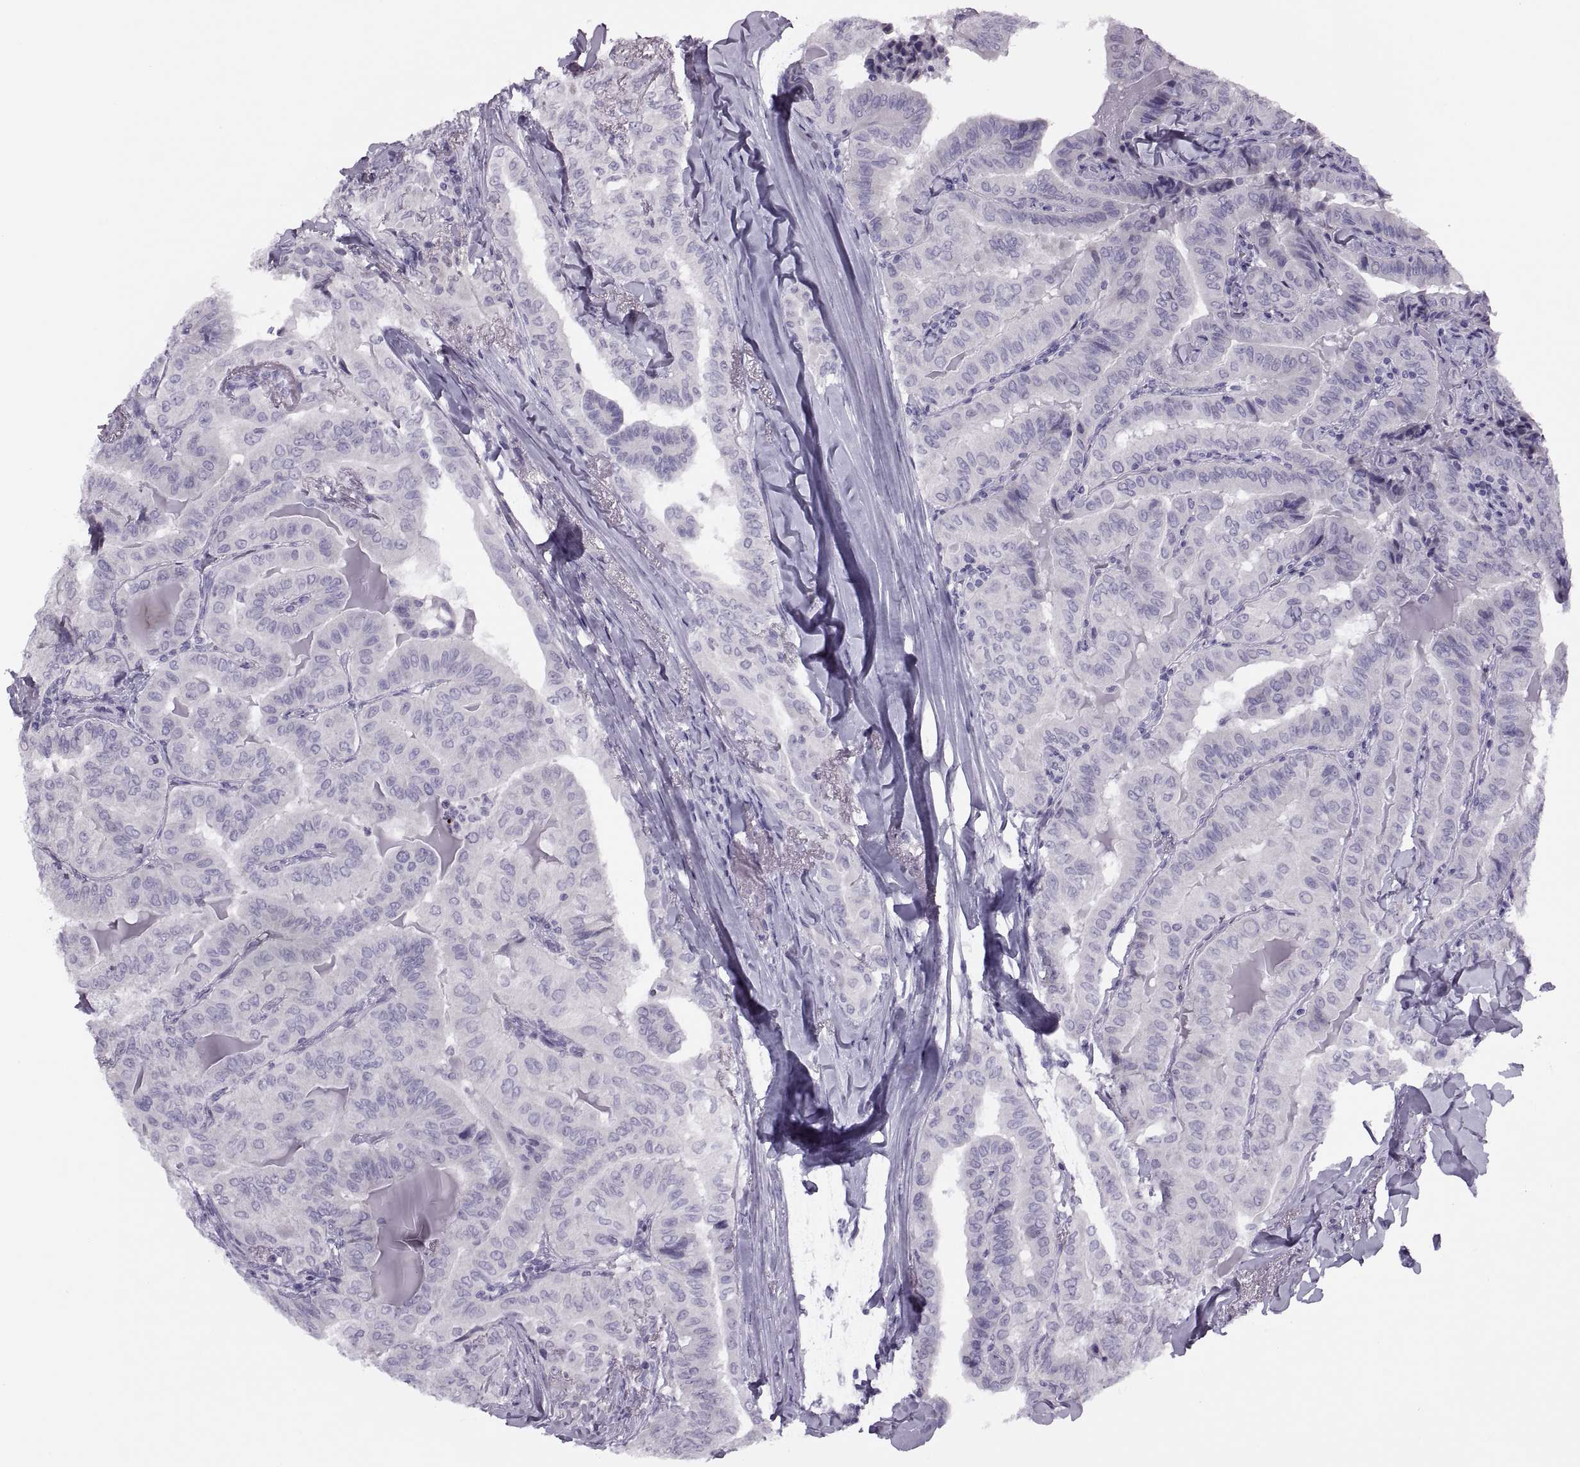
{"staining": {"intensity": "negative", "quantity": "none", "location": "none"}, "tissue": "thyroid cancer", "cell_type": "Tumor cells", "image_type": "cancer", "snomed": [{"axis": "morphology", "description": "Papillary adenocarcinoma, NOS"}, {"axis": "topography", "description": "Thyroid gland"}], "caption": "The micrograph shows no staining of tumor cells in papillary adenocarcinoma (thyroid). (Immunohistochemistry (ihc), brightfield microscopy, high magnification).", "gene": "FAM24A", "patient": {"sex": "female", "age": 68}}